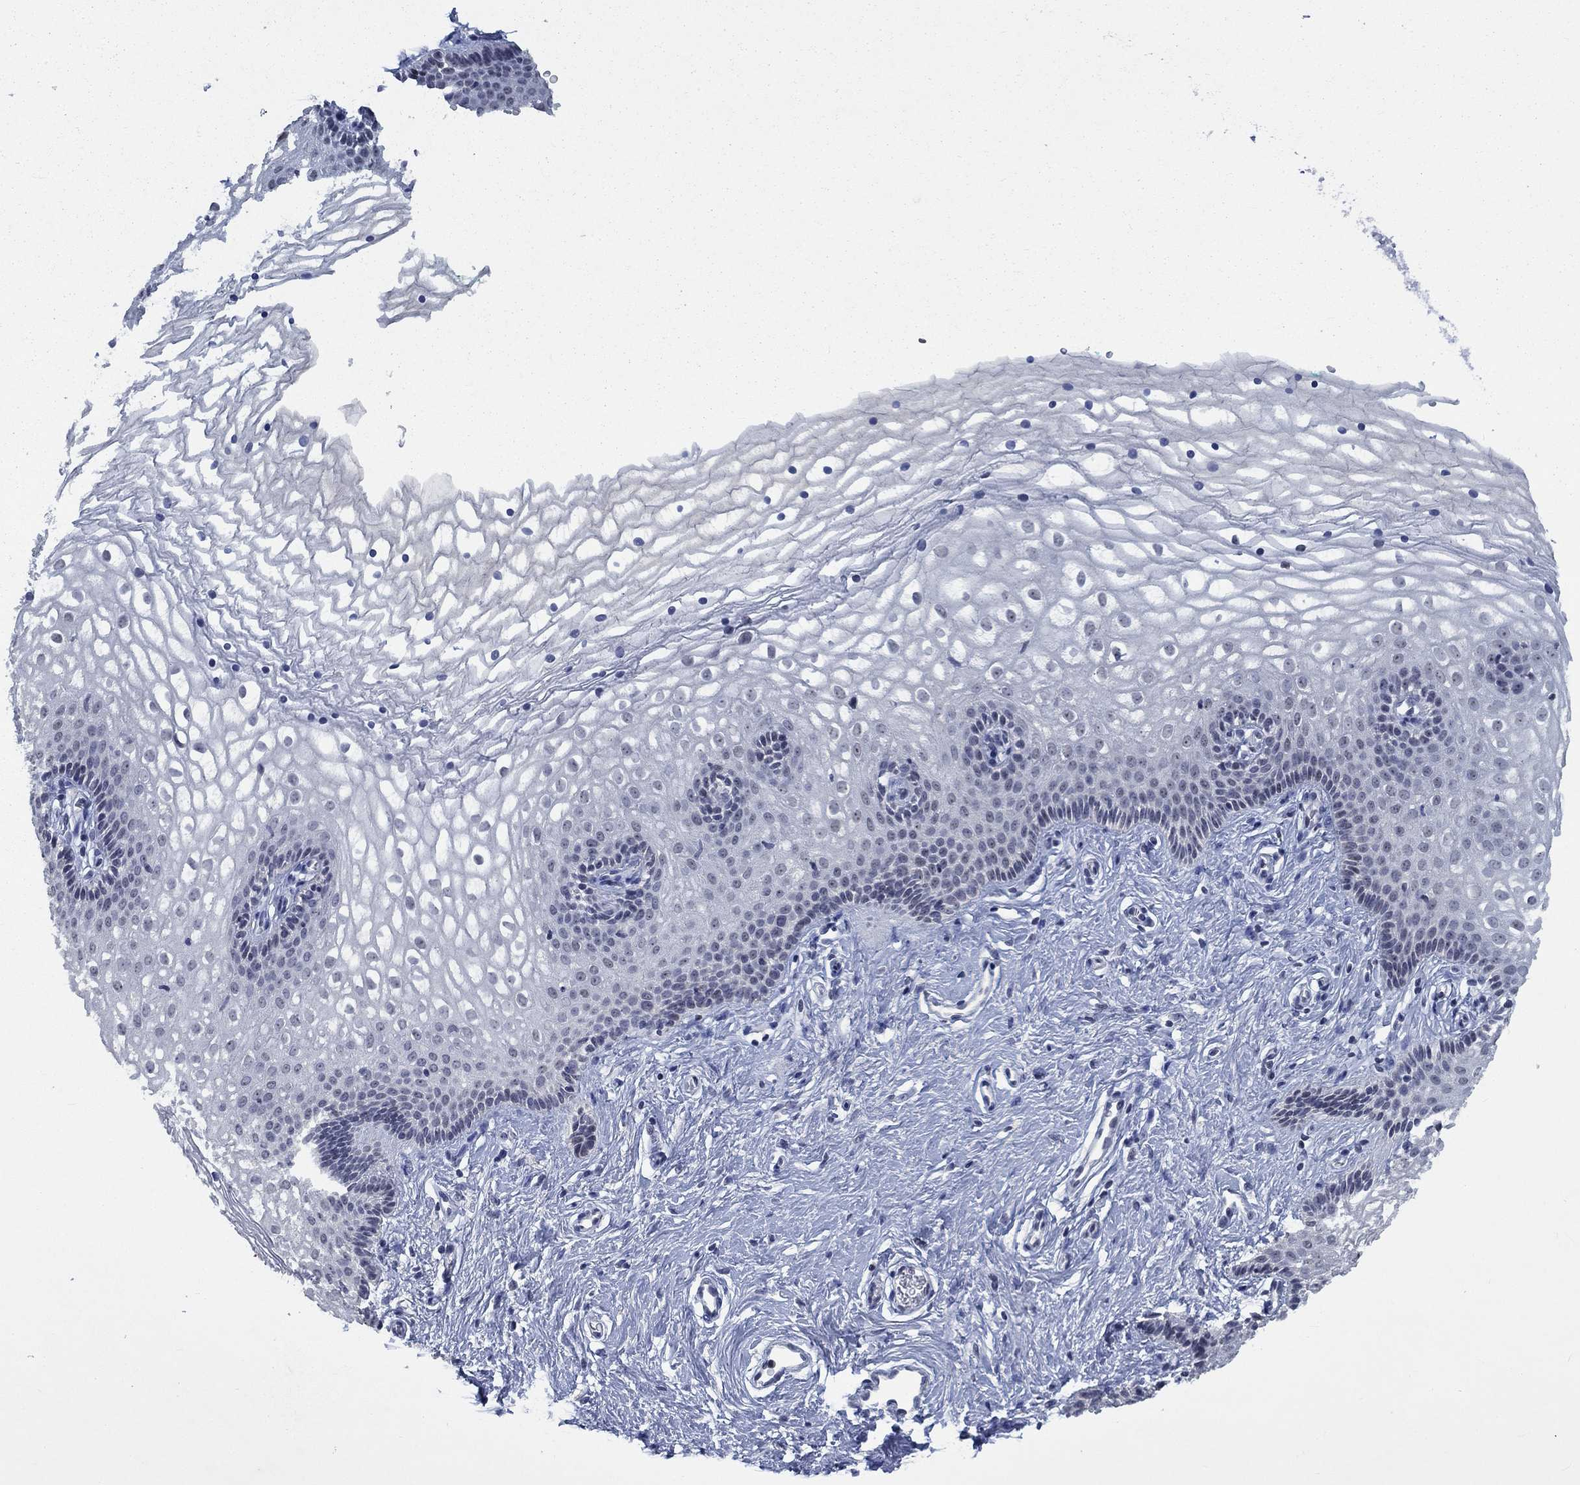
{"staining": {"intensity": "negative", "quantity": "none", "location": "none"}, "tissue": "vagina", "cell_type": "Squamous epithelial cells", "image_type": "normal", "snomed": [{"axis": "morphology", "description": "Normal tissue, NOS"}, {"axis": "topography", "description": "Vagina"}], "caption": "An IHC histopathology image of normal vagina is shown. There is no staining in squamous epithelial cells of vagina.", "gene": "HTN1", "patient": {"sex": "female", "age": 36}}